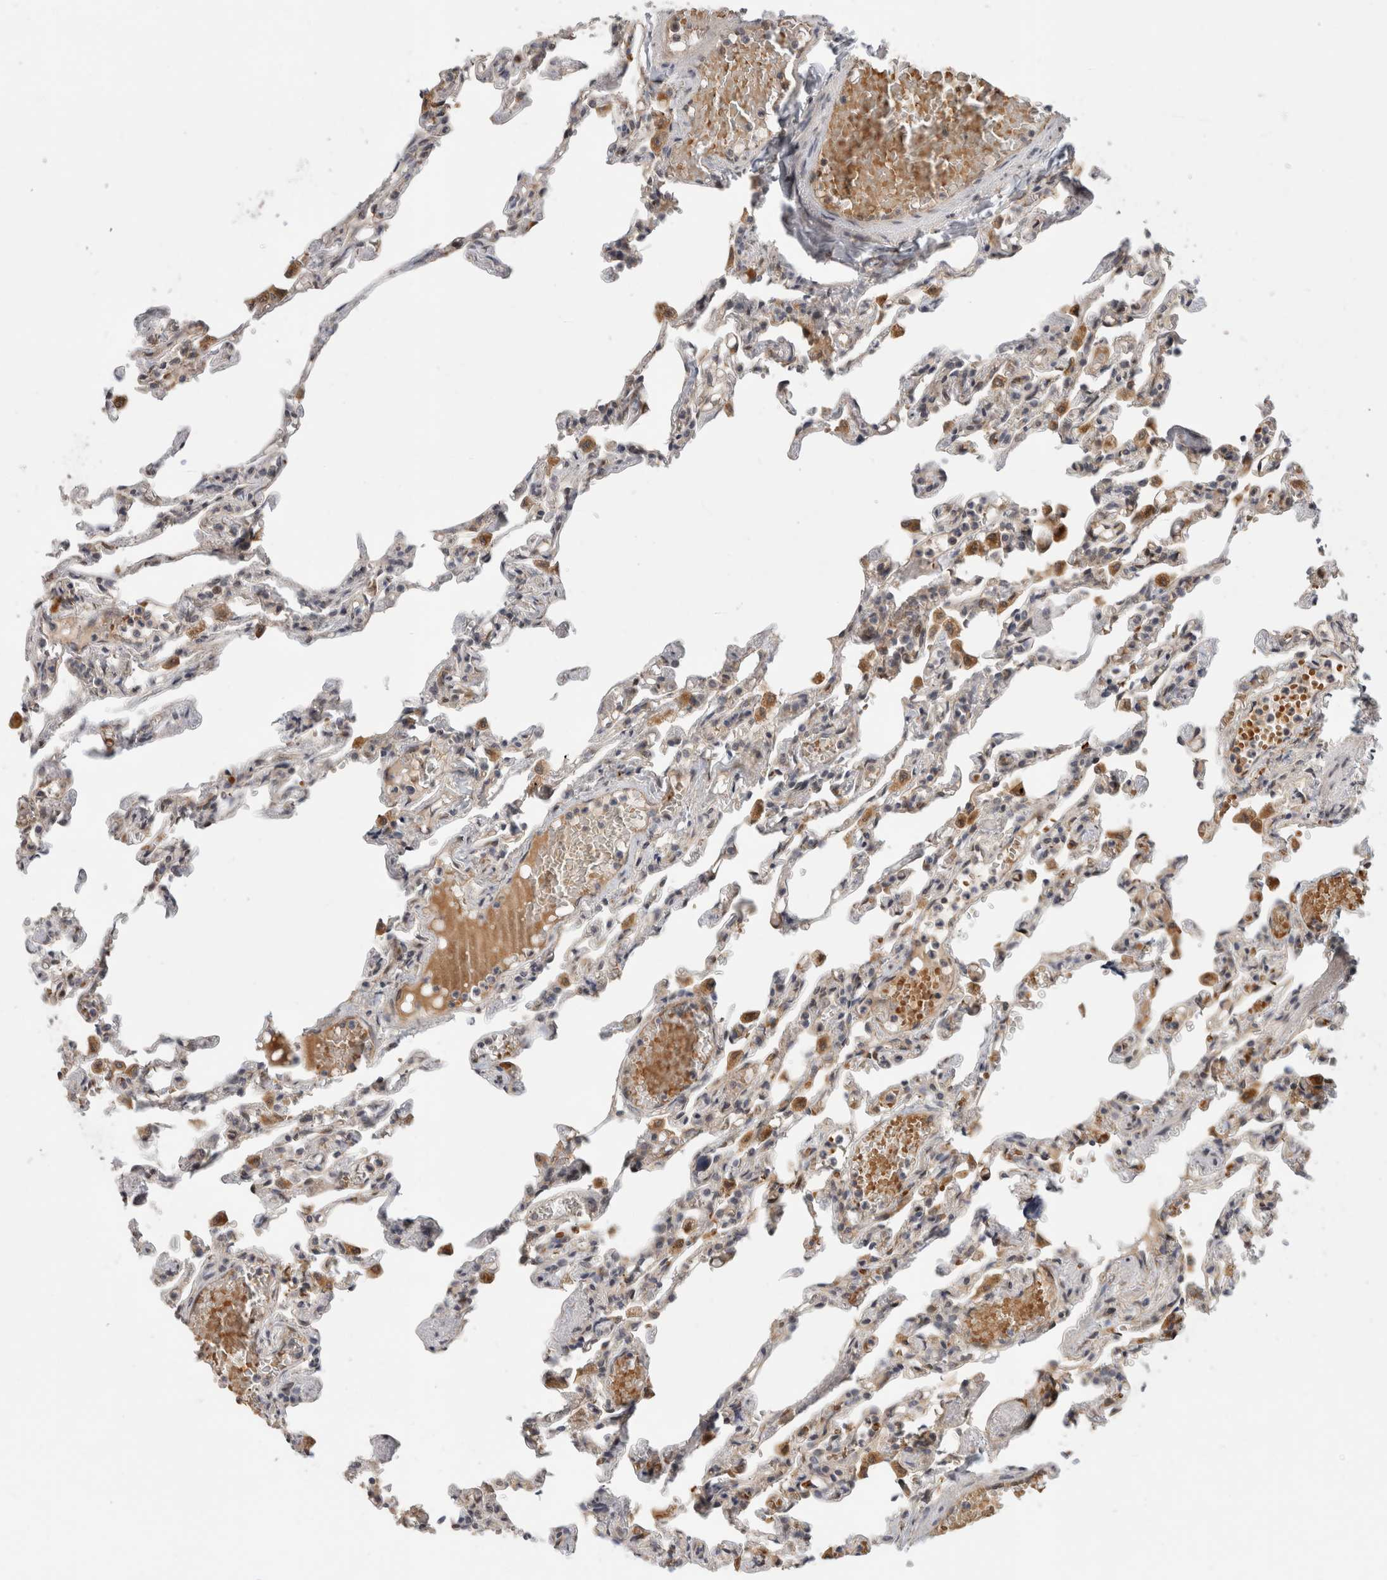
{"staining": {"intensity": "moderate", "quantity": "<25%", "location": "cytoplasmic/membranous"}, "tissue": "lung", "cell_type": "Alveolar cells", "image_type": "normal", "snomed": [{"axis": "morphology", "description": "Normal tissue, NOS"}, {"axis": "topography", "description": "Lung"}], "caption": "The photomicrograph reveals a brown stain indicating the presence of a protein in the cytoplasmic/membranous of alveolar cells in lung.", "gene": "APOL2", "patient": {"sex": "male", "age": 21}}